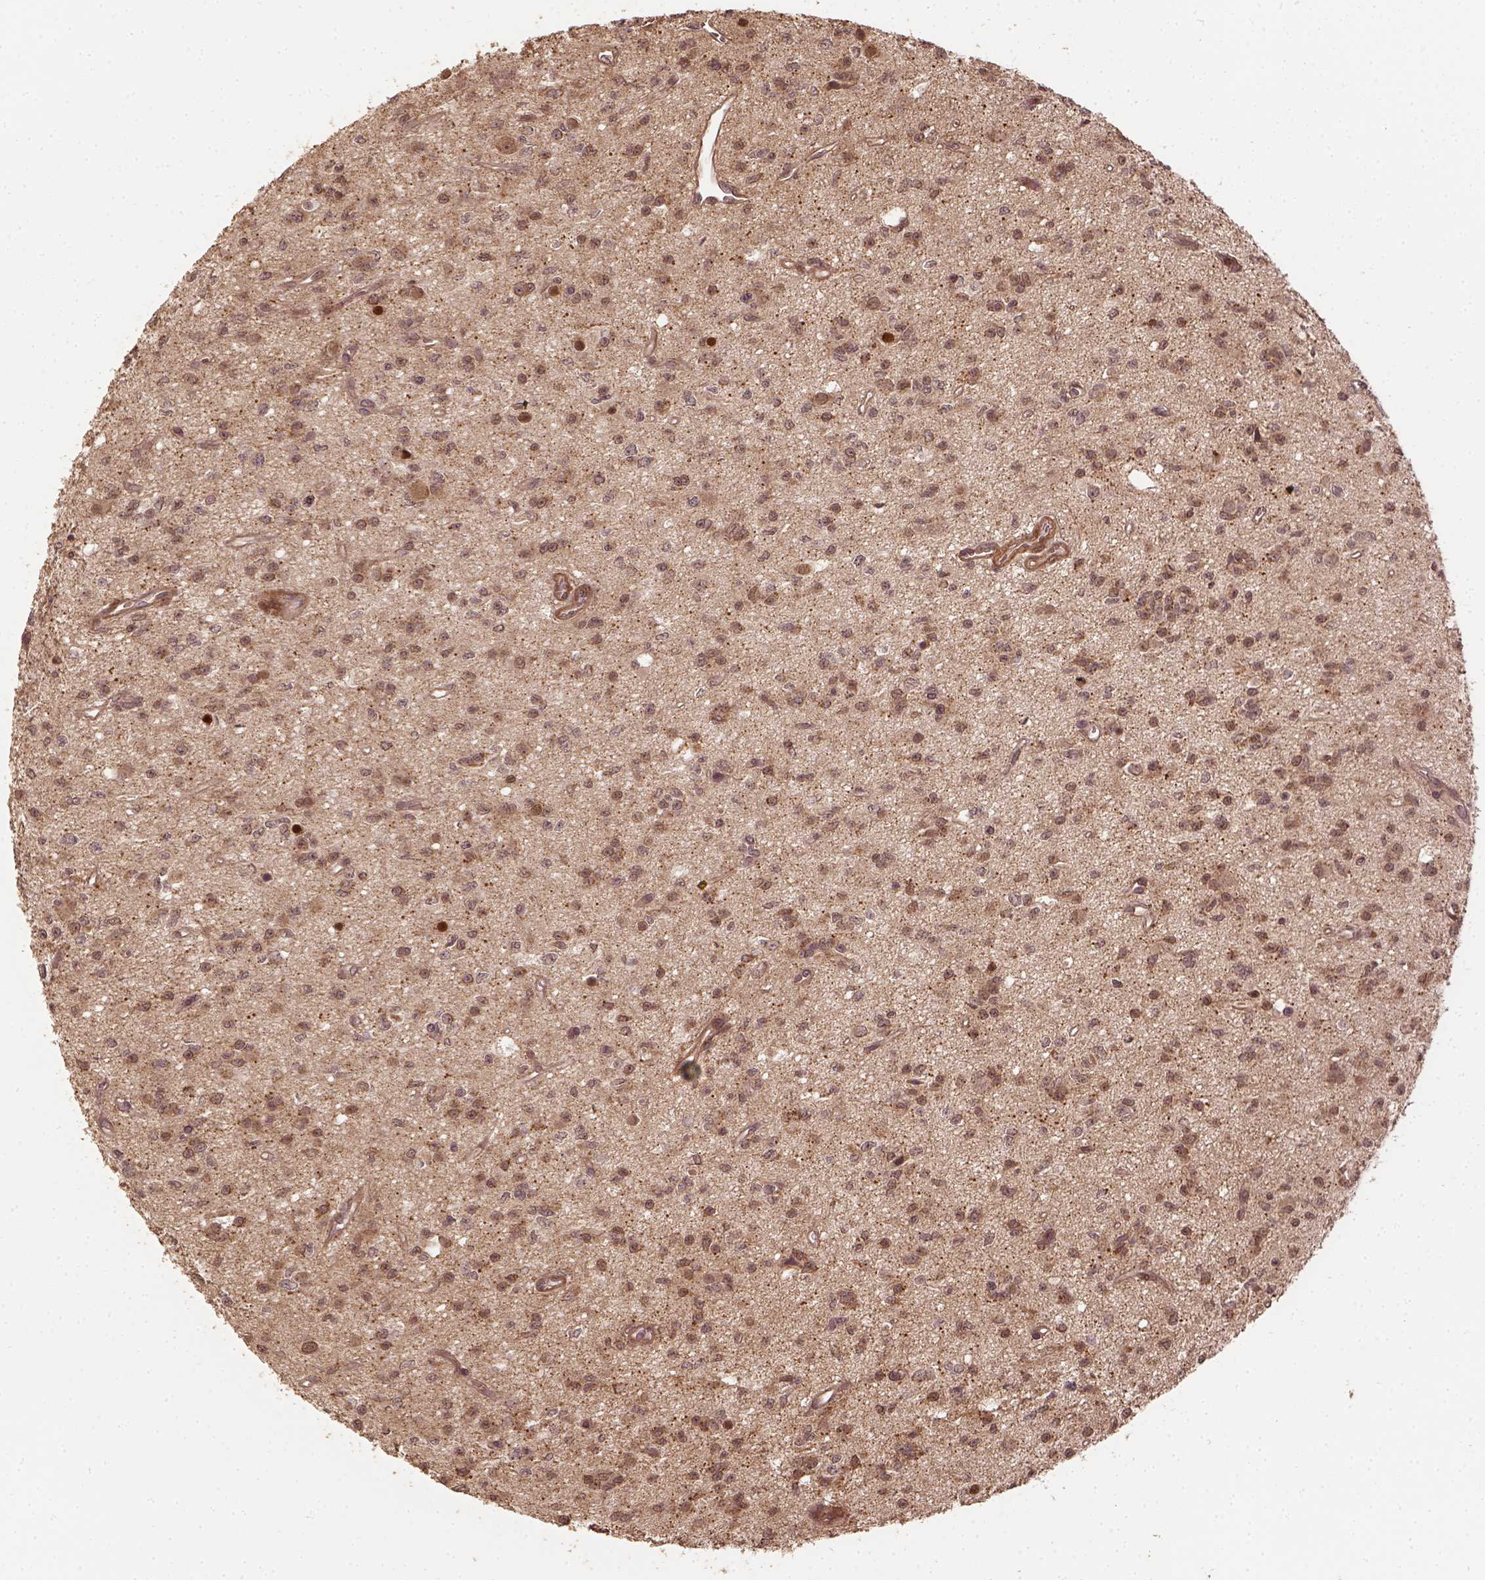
{"staining": {"intensity": "moderate", "quantity": ">75%", "location": "cytoplasmic/membranous"}, "tissue": "glioma", "cell_type": "Tumor cells", "image_type": "cancer", "snomed": [{"axis": "morphology", "description": "Glioma, malignant, Low grade"}, {"axis": "topography", "description": "Brain"}], "caption": "Protein expression analysis of human malignant glioma (low-grade) reveals moderate cytoplasmic/membranous positivity in approximately >75% of tumor cells.", "gene": "VEGFA", "patient": {"sex": "female", "age": 45}}